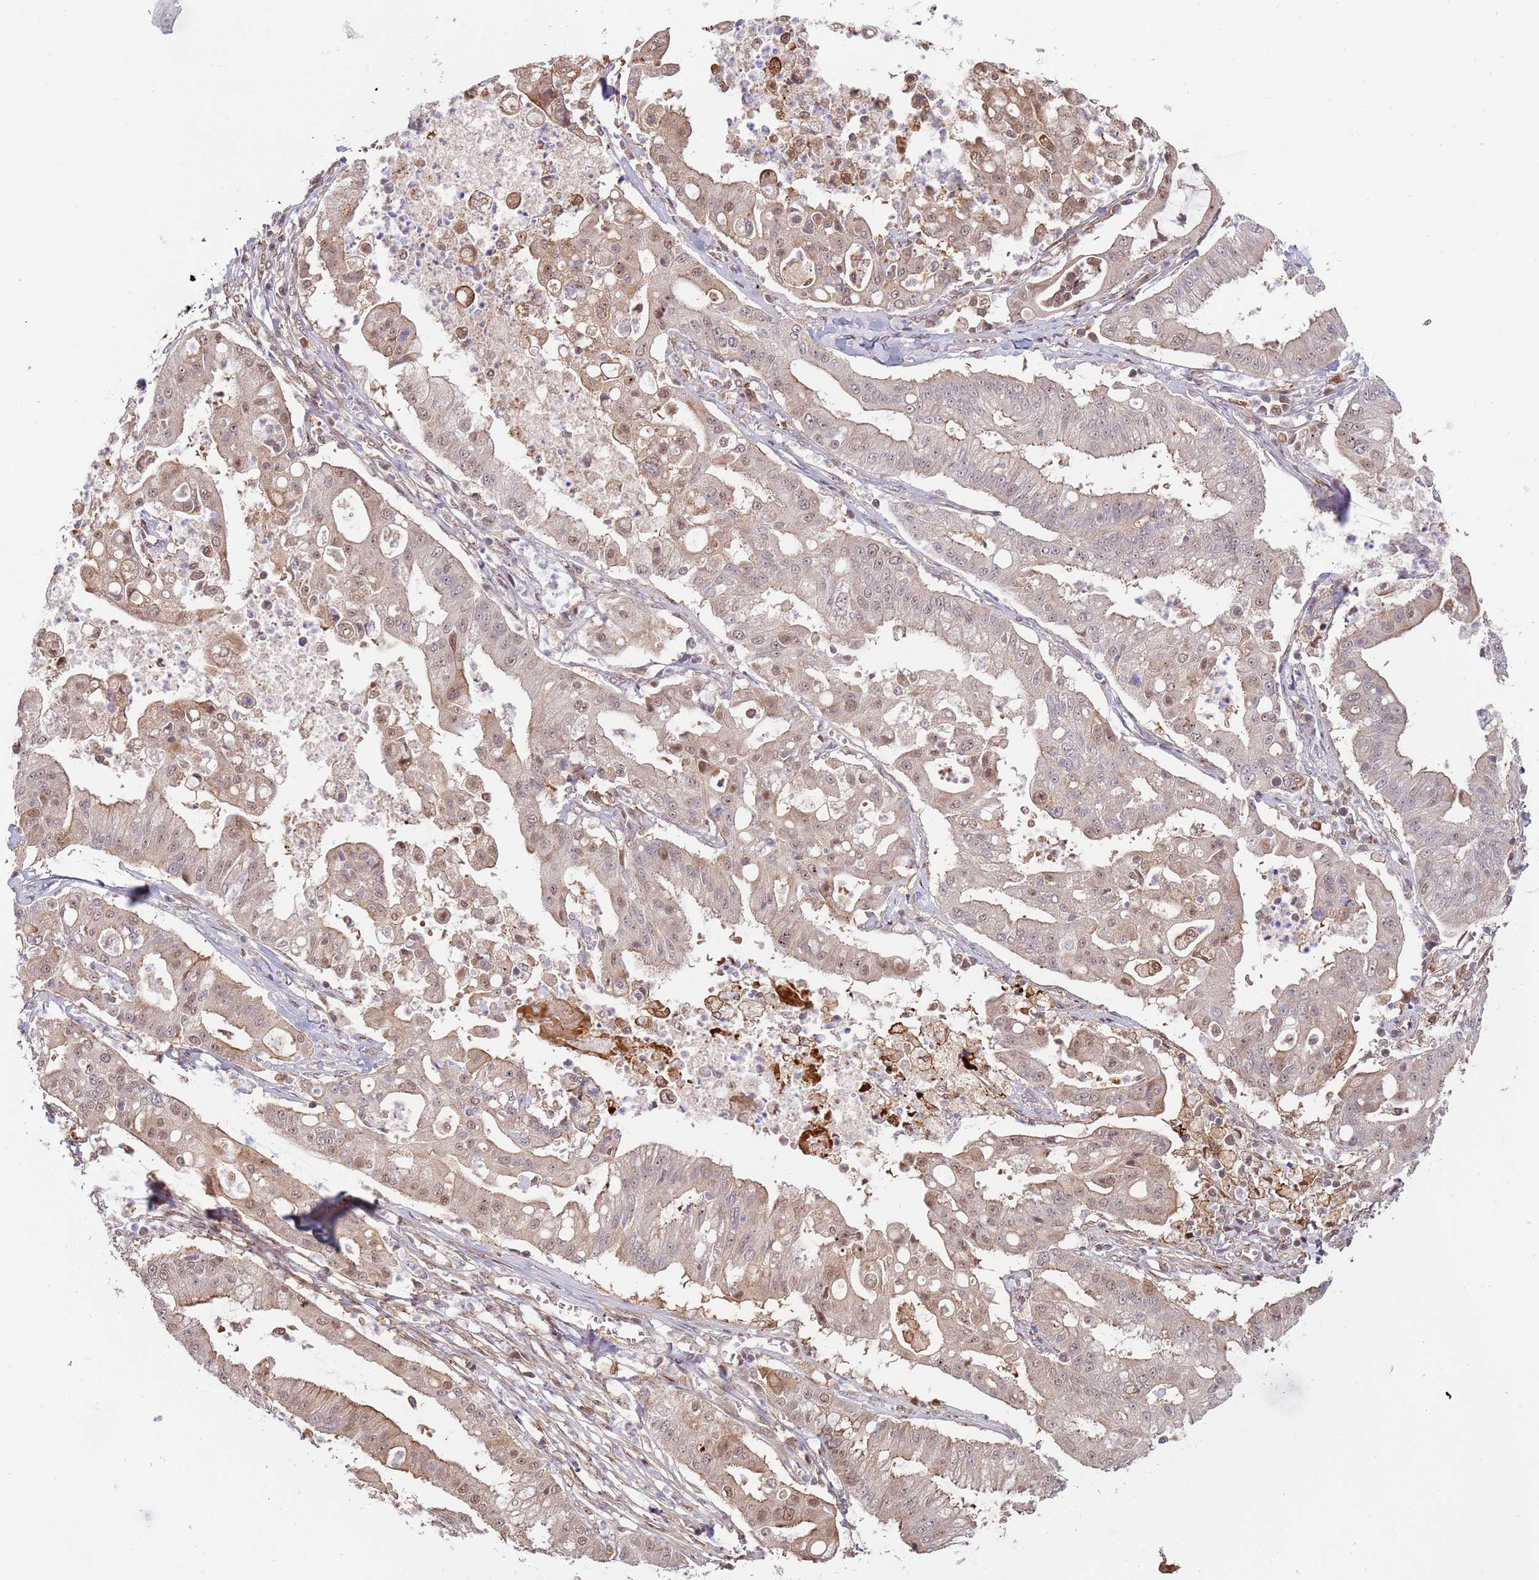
{"staining": {"intensity": "moderate", "quantity": ">75%", "location": "cytoplasmic/membranous,nuclear"}, "tissue": "ovarian cancer", "cell_type": "Tumor cells", "image_type": "cancer", "snomed": [{"axis": "morphology", "description": "Cystadenocarcinoma, mucinous, NOS"}, {"axis": "topography", "description": "Ovary"}], "caption": "This is an image of immunohistochemistry (IHC) staining of ovarian mucinous cystadenocarcinoma, which shows moderate expression in the cytoplasmic/membranous and nuclear of tumor cells.", "gene": "PLSCR5", "patient": {"sex": "female", "age": 70}}